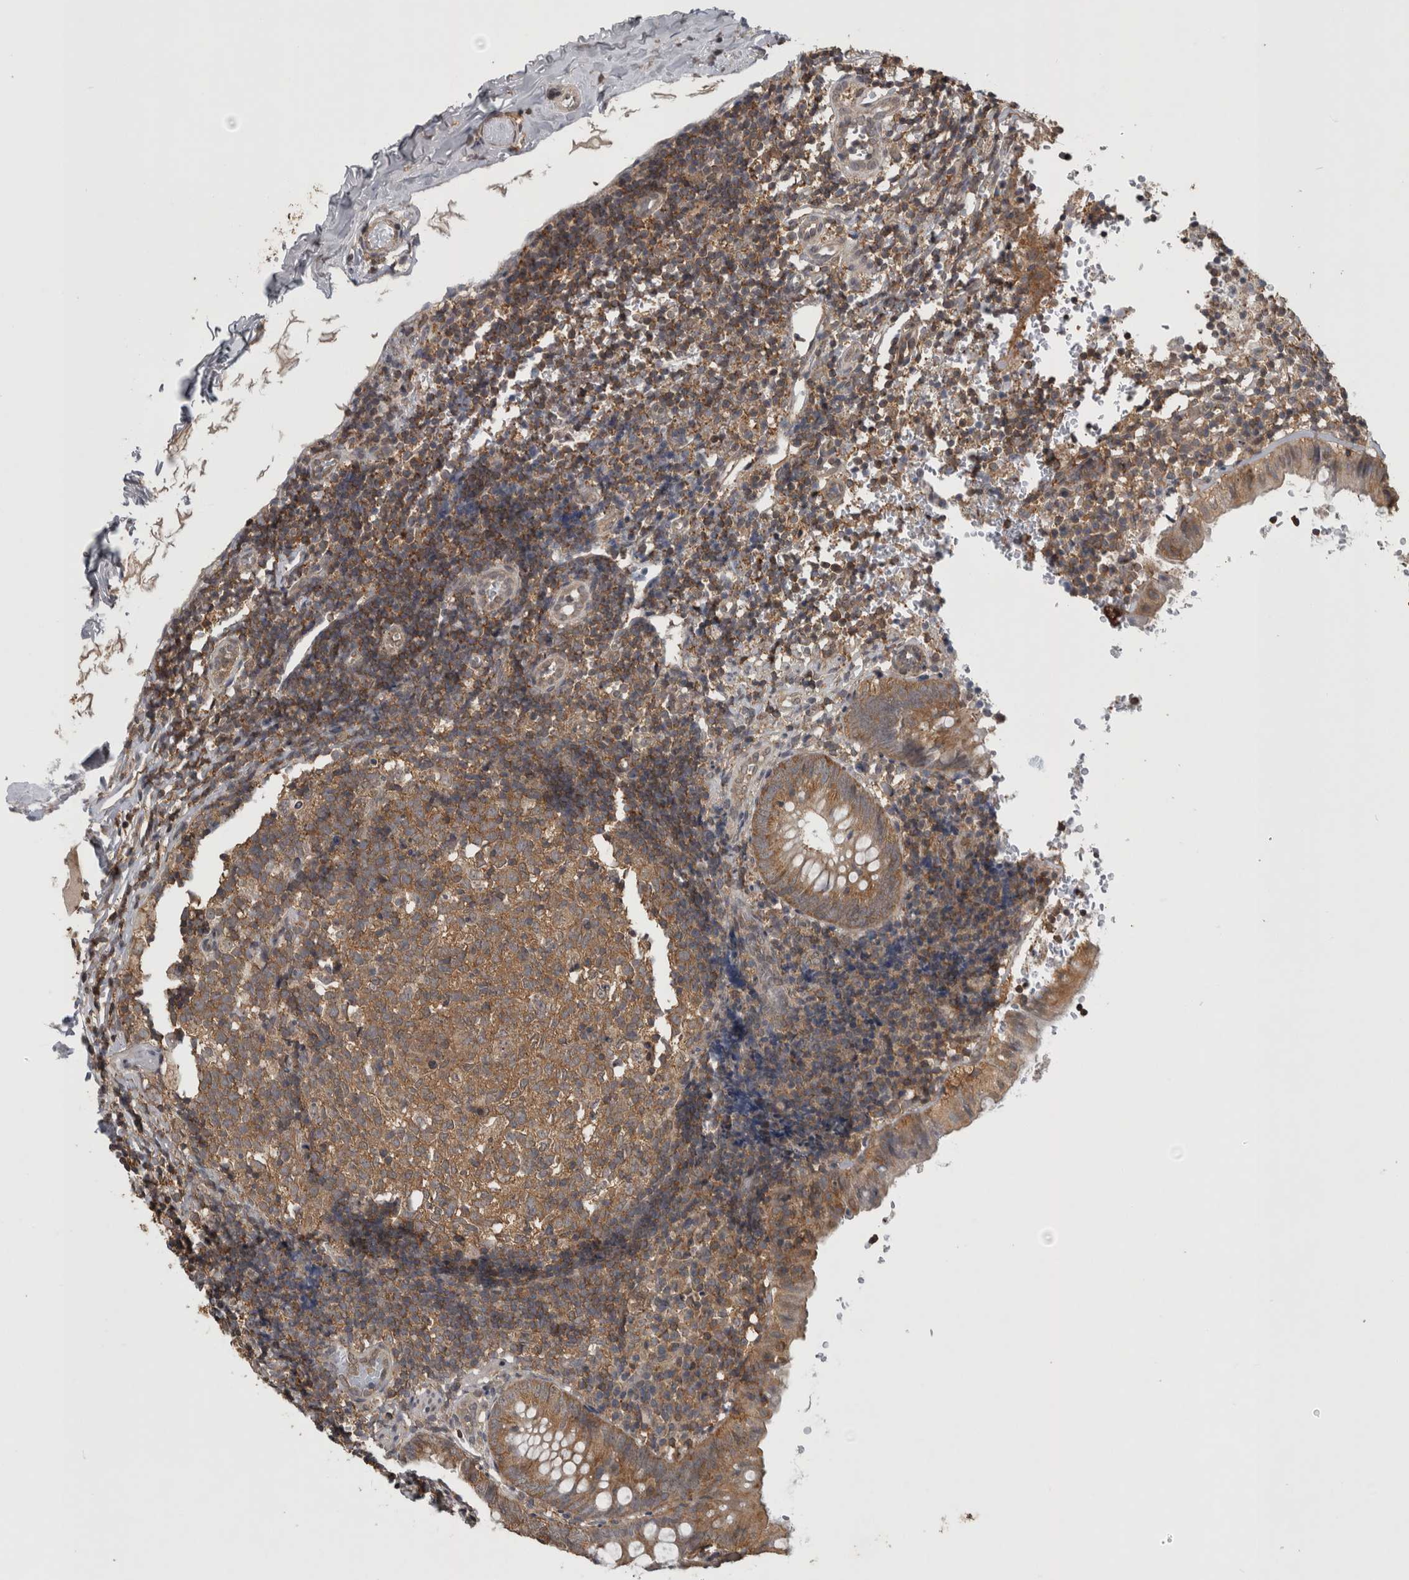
{"staining": {"intensity": "moderate", "quantity": ">75%", "location": "cytoplasmic/membranous"}, "tissue": "appendix", "cell_type": "Glandular cells", "image_type": "normal", "snomed": [{"axis": "morphology", "description": "Normal tissue, NOS"}, {"axis": "topography", "description": "Appendix"}], "caption": "Moderate cytoplasmic/membranous positivity is identified in approximately >75% of glandular cells in normal appendix. The staining was performed using DAB (3,3'-diaminobenzidine) to visualize the protein expression in brown, while the nuclei were stained in blue with hematoxylin (Magnification: 20x).", "gene": "ATXN2", "patient": {"sex": "male", "age": 8}}